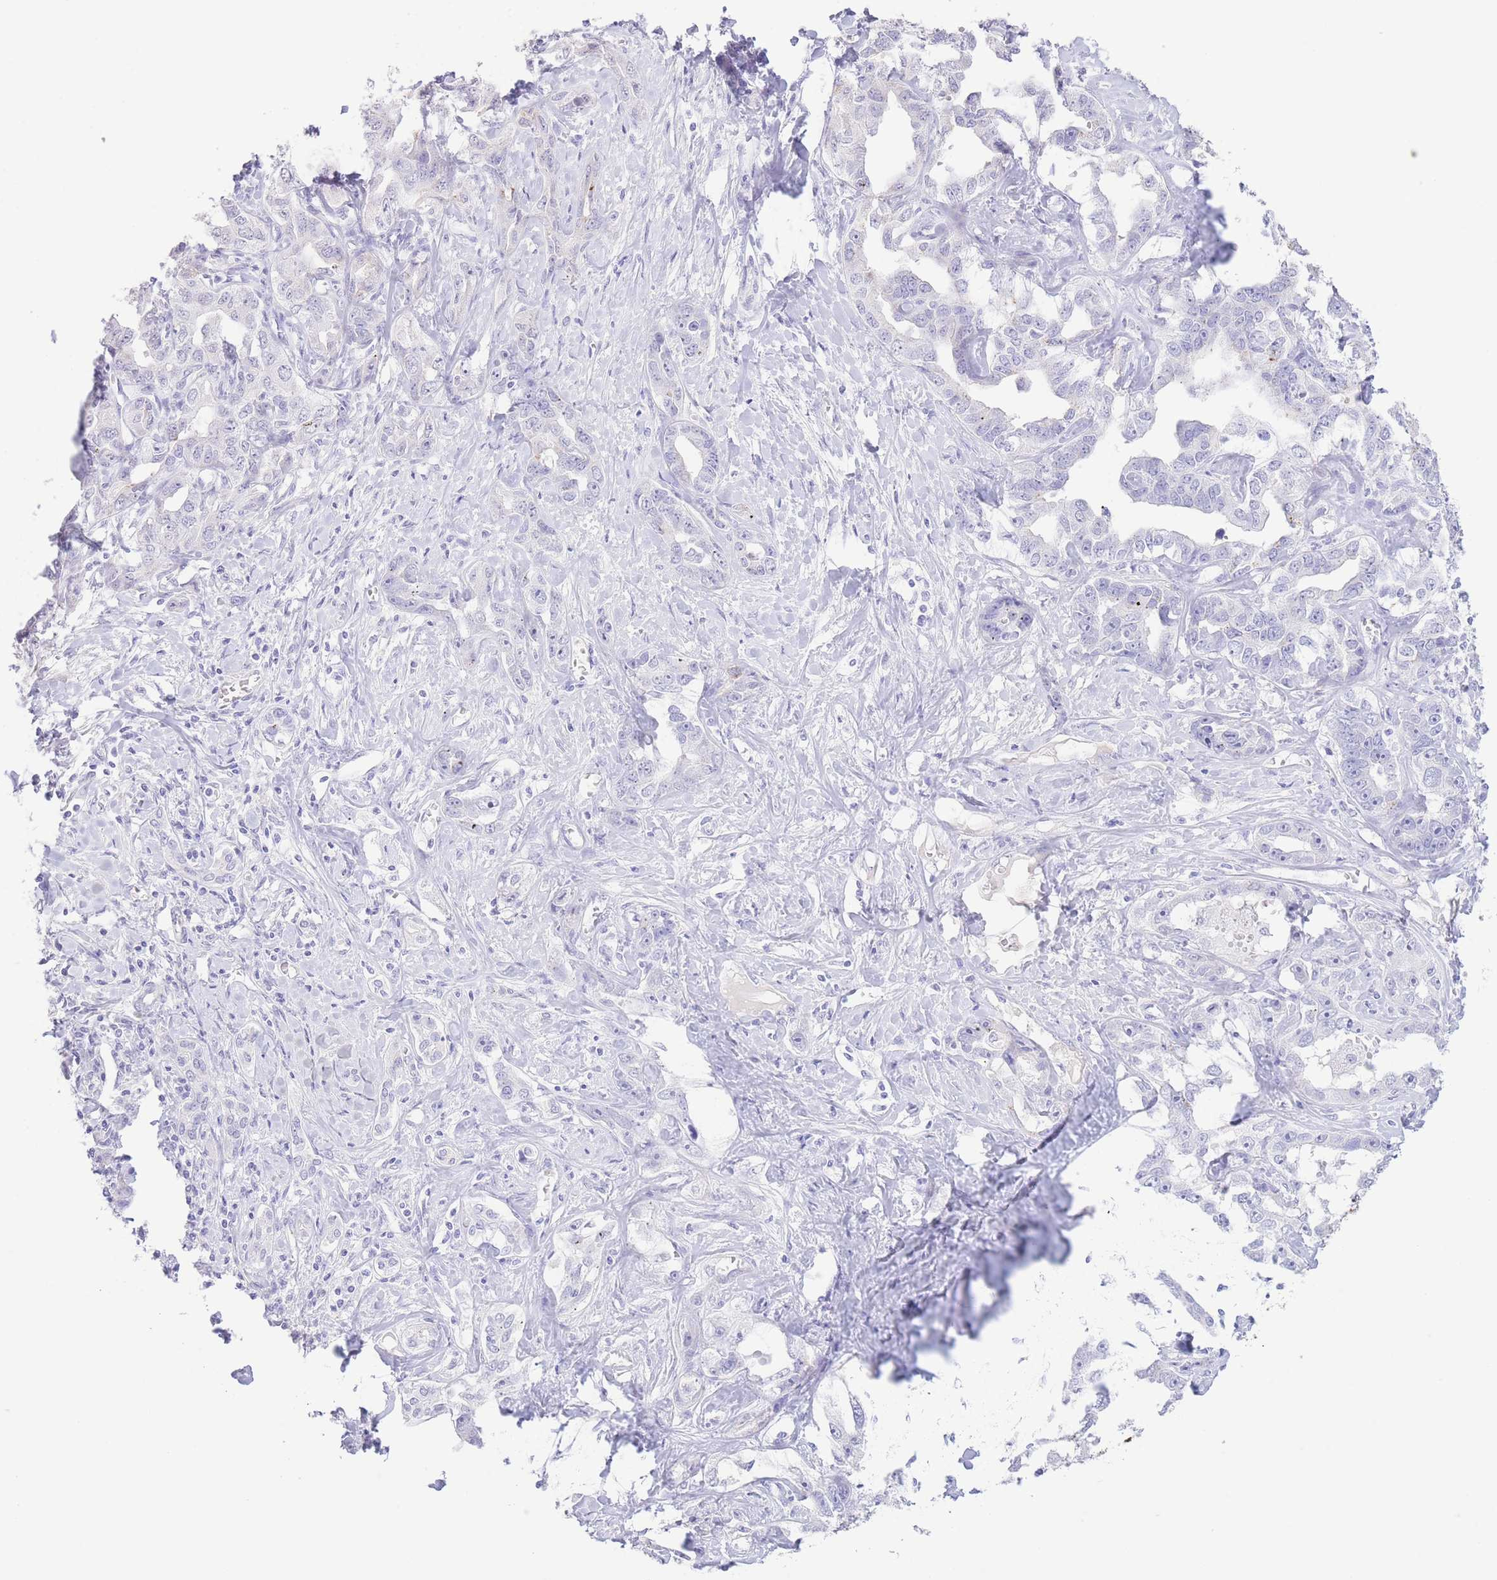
{"staining": {"intensity": "negative", "quantity": "none", "location": "none"}, "tissue": "liver cancer", "cell_type": "Tumor cells", "image_type": "cancer", "snomed": [{"axis": "morphology", "description": "Cholangiocarcinoma"}, {"axis": "topography", "description": "Liver"}], "caption": "There is no significant staining in tumor cells of cholangiocarcinoma (liver).", "gene": "PKLR", "patient": {"sex": "male", "age": 59}}